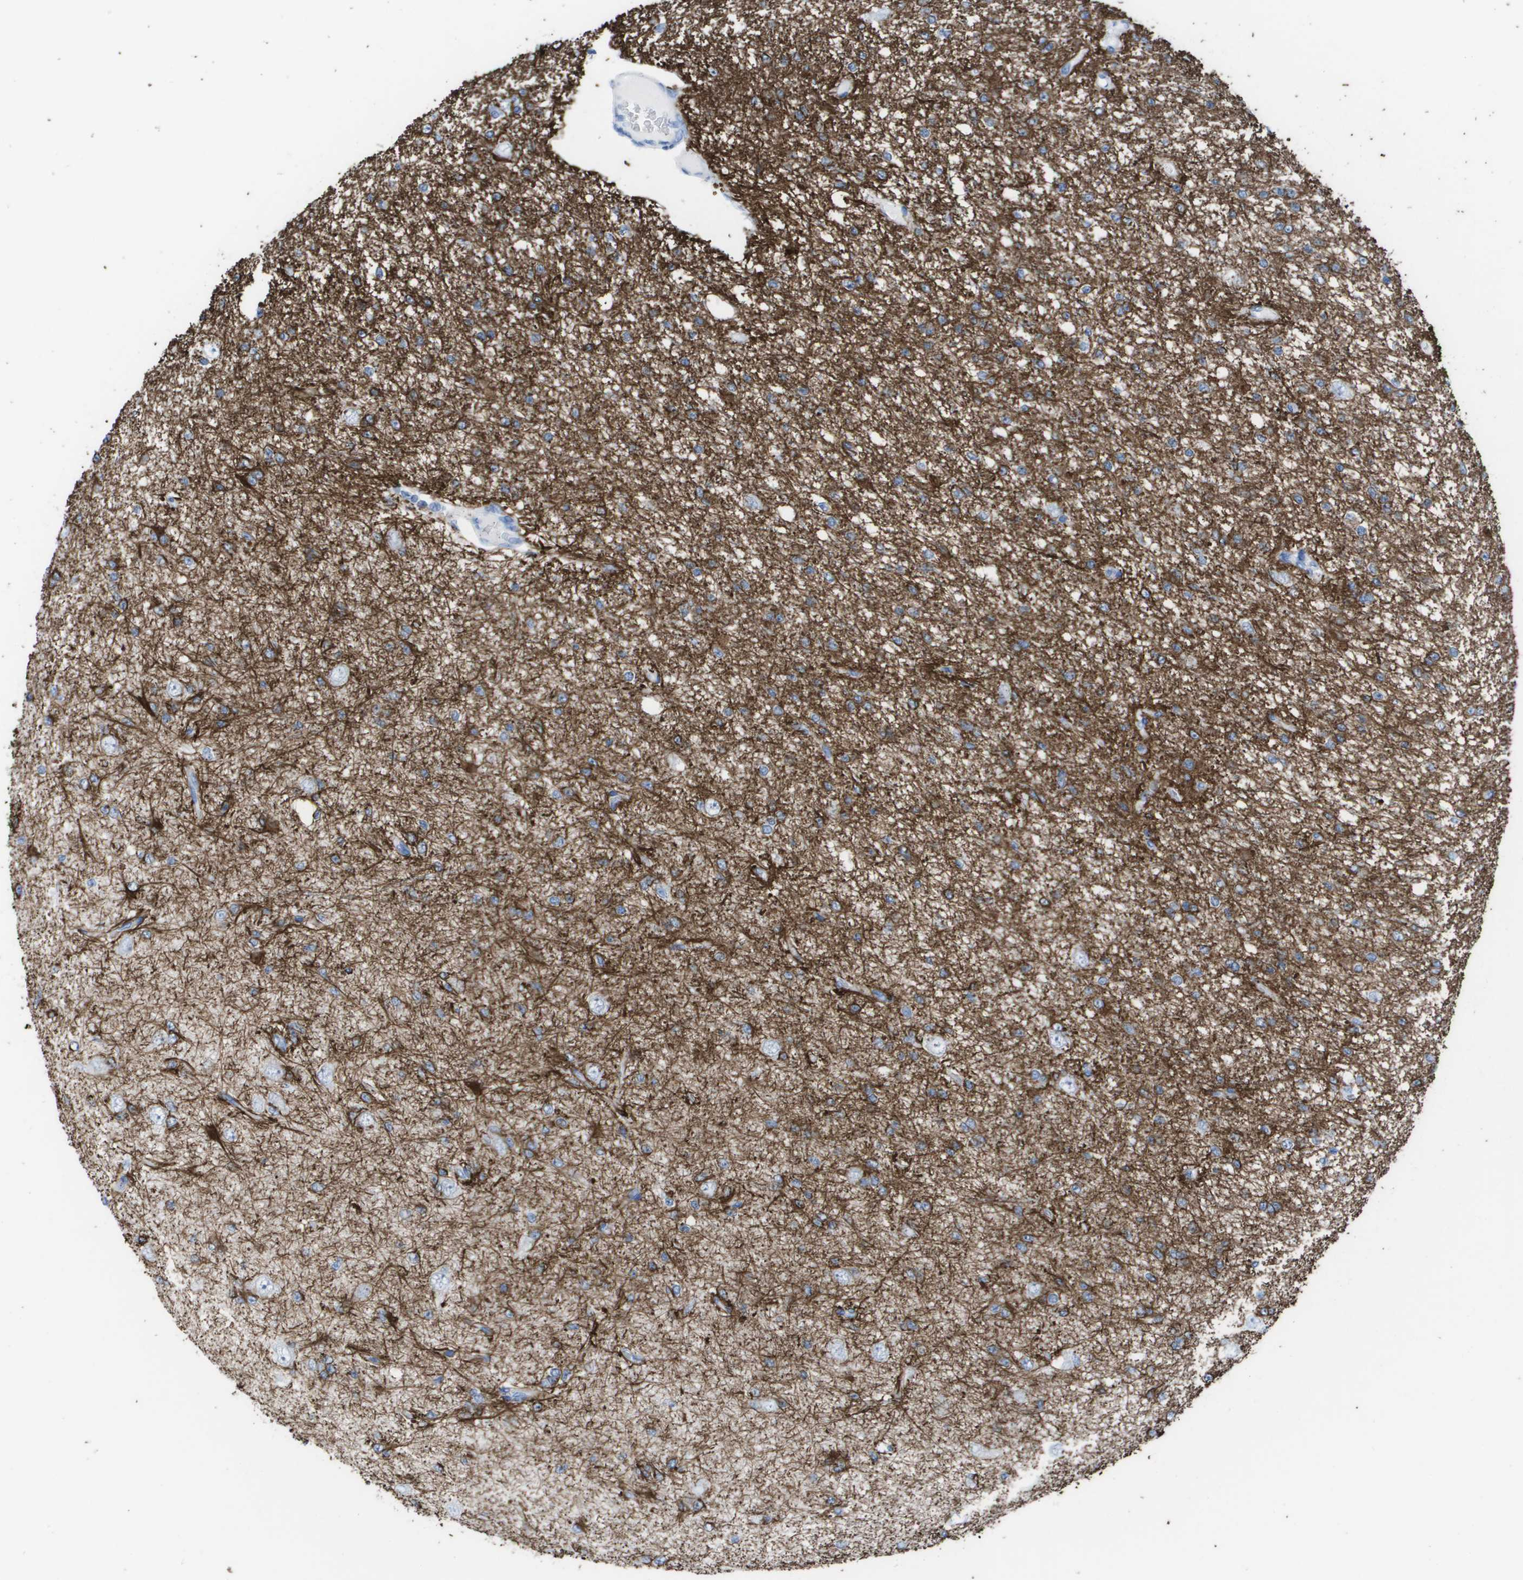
{"staining": {"intensity": "moderate", "quantity": "<25%", "location": "cytoplasmic/membranous"}, "tissue": "glioma", "cell_type": "Tumor cells", "image_type": "cancer", "snomed": [{"axis": "morphology", "description": "Glioma, malignant, Low grade"}, {"axis": "topography", "description": "Brain"}], "caption": "Glioma tissue shows moderate cytoplasmic/membranous positivity in approximately <25% of tumor cells, visualized by immunohistochemistry.", "gene": "KCNA3", "patient": {"sex": "male", "age": 38}}